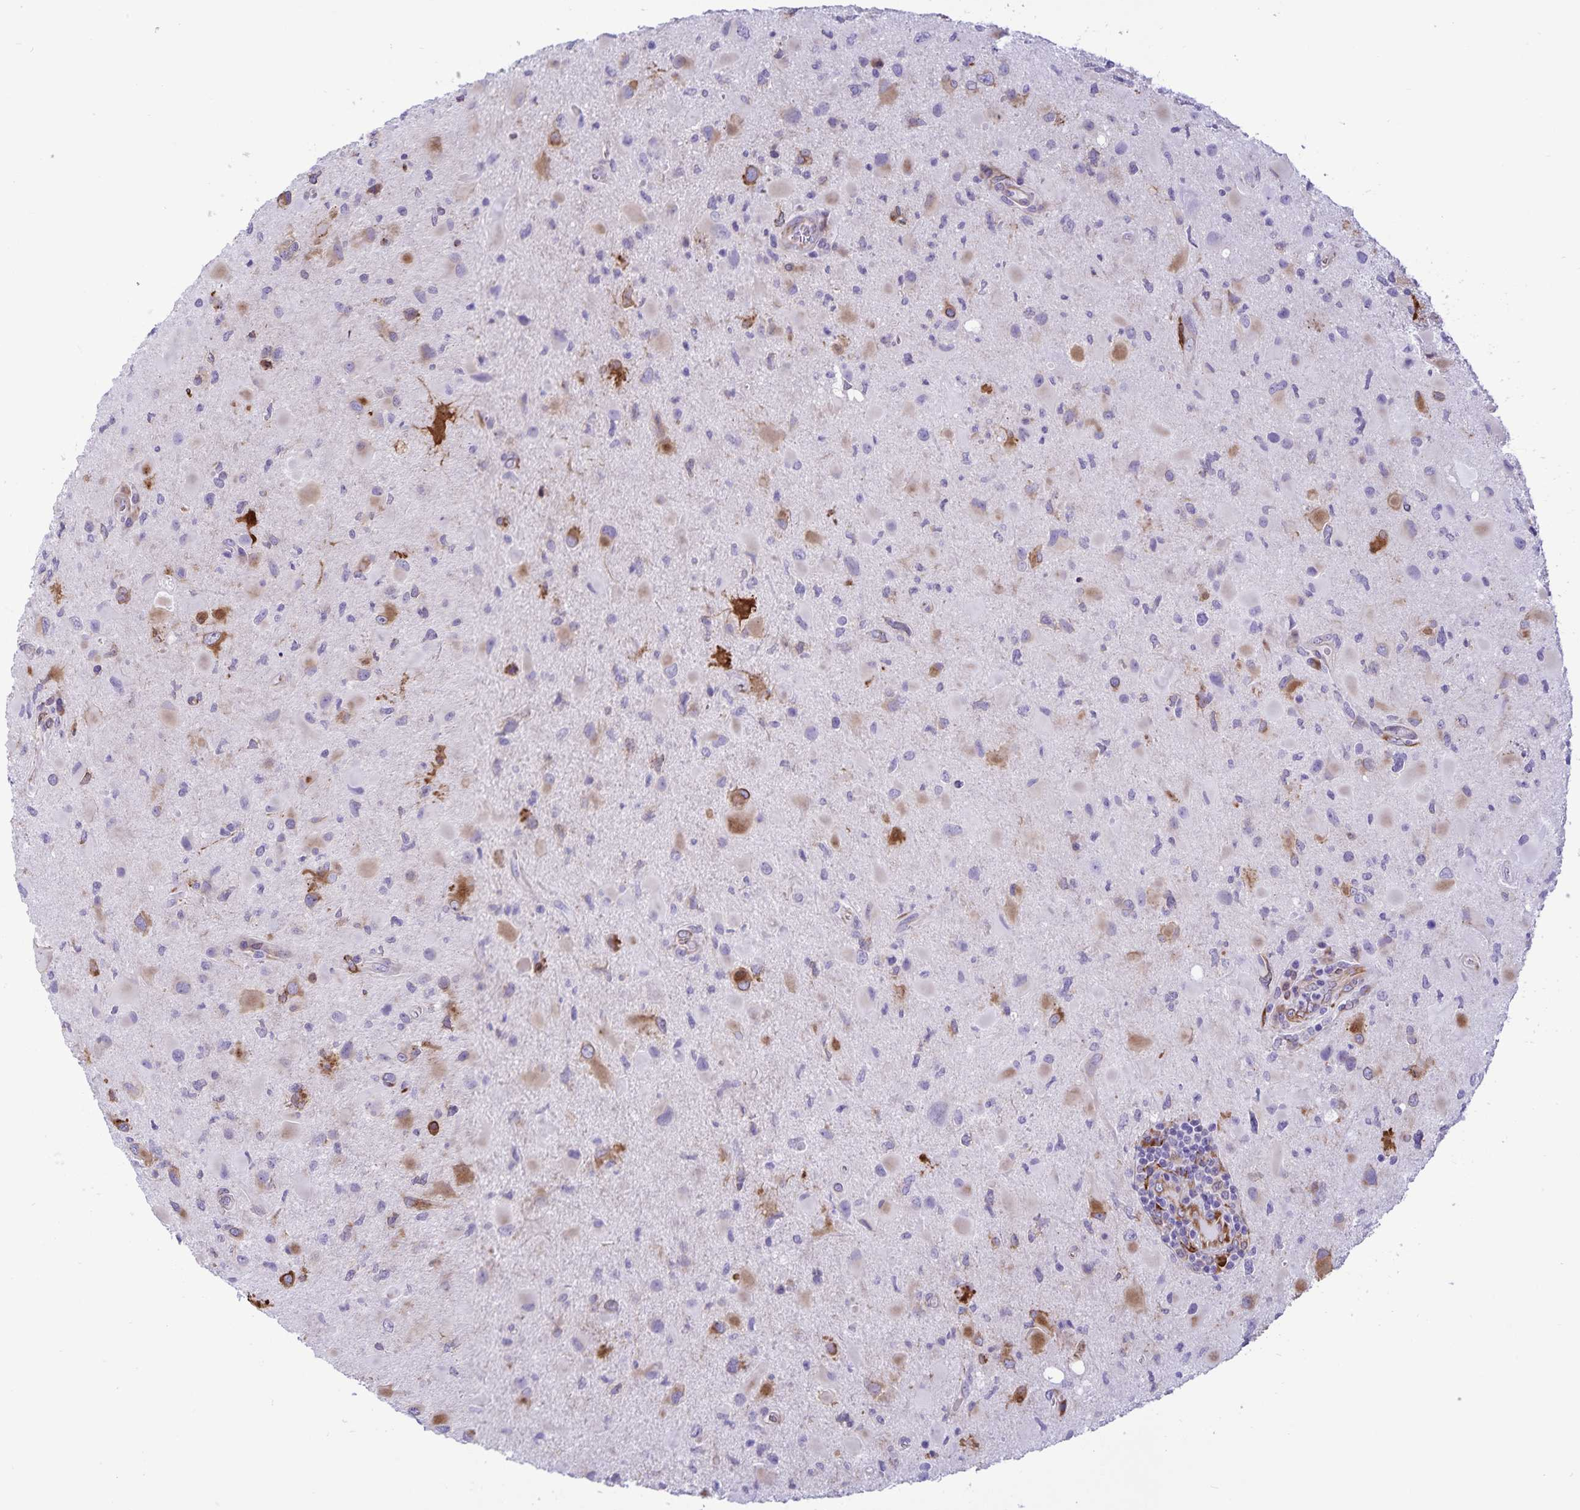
{"staining": {"intensity": "negative", "quantity": "none", "location": "none"}, "tissue": "glioma", "cell_type": "Tumor cells", "image_type": "cancer", "snomed": [{"axis": "morphology", "description": "Glioma, malignant, Low grade"}, {"axis": "topography", "description": "Brain"}], "caption": "Immunohistochemistry micrograph of neoplastic tissue: glioma stained with DAB exhibits no significant protein staining in tumor cells.", "gene": "RCN1", "patient": {"sex": "female", "age": 32}}